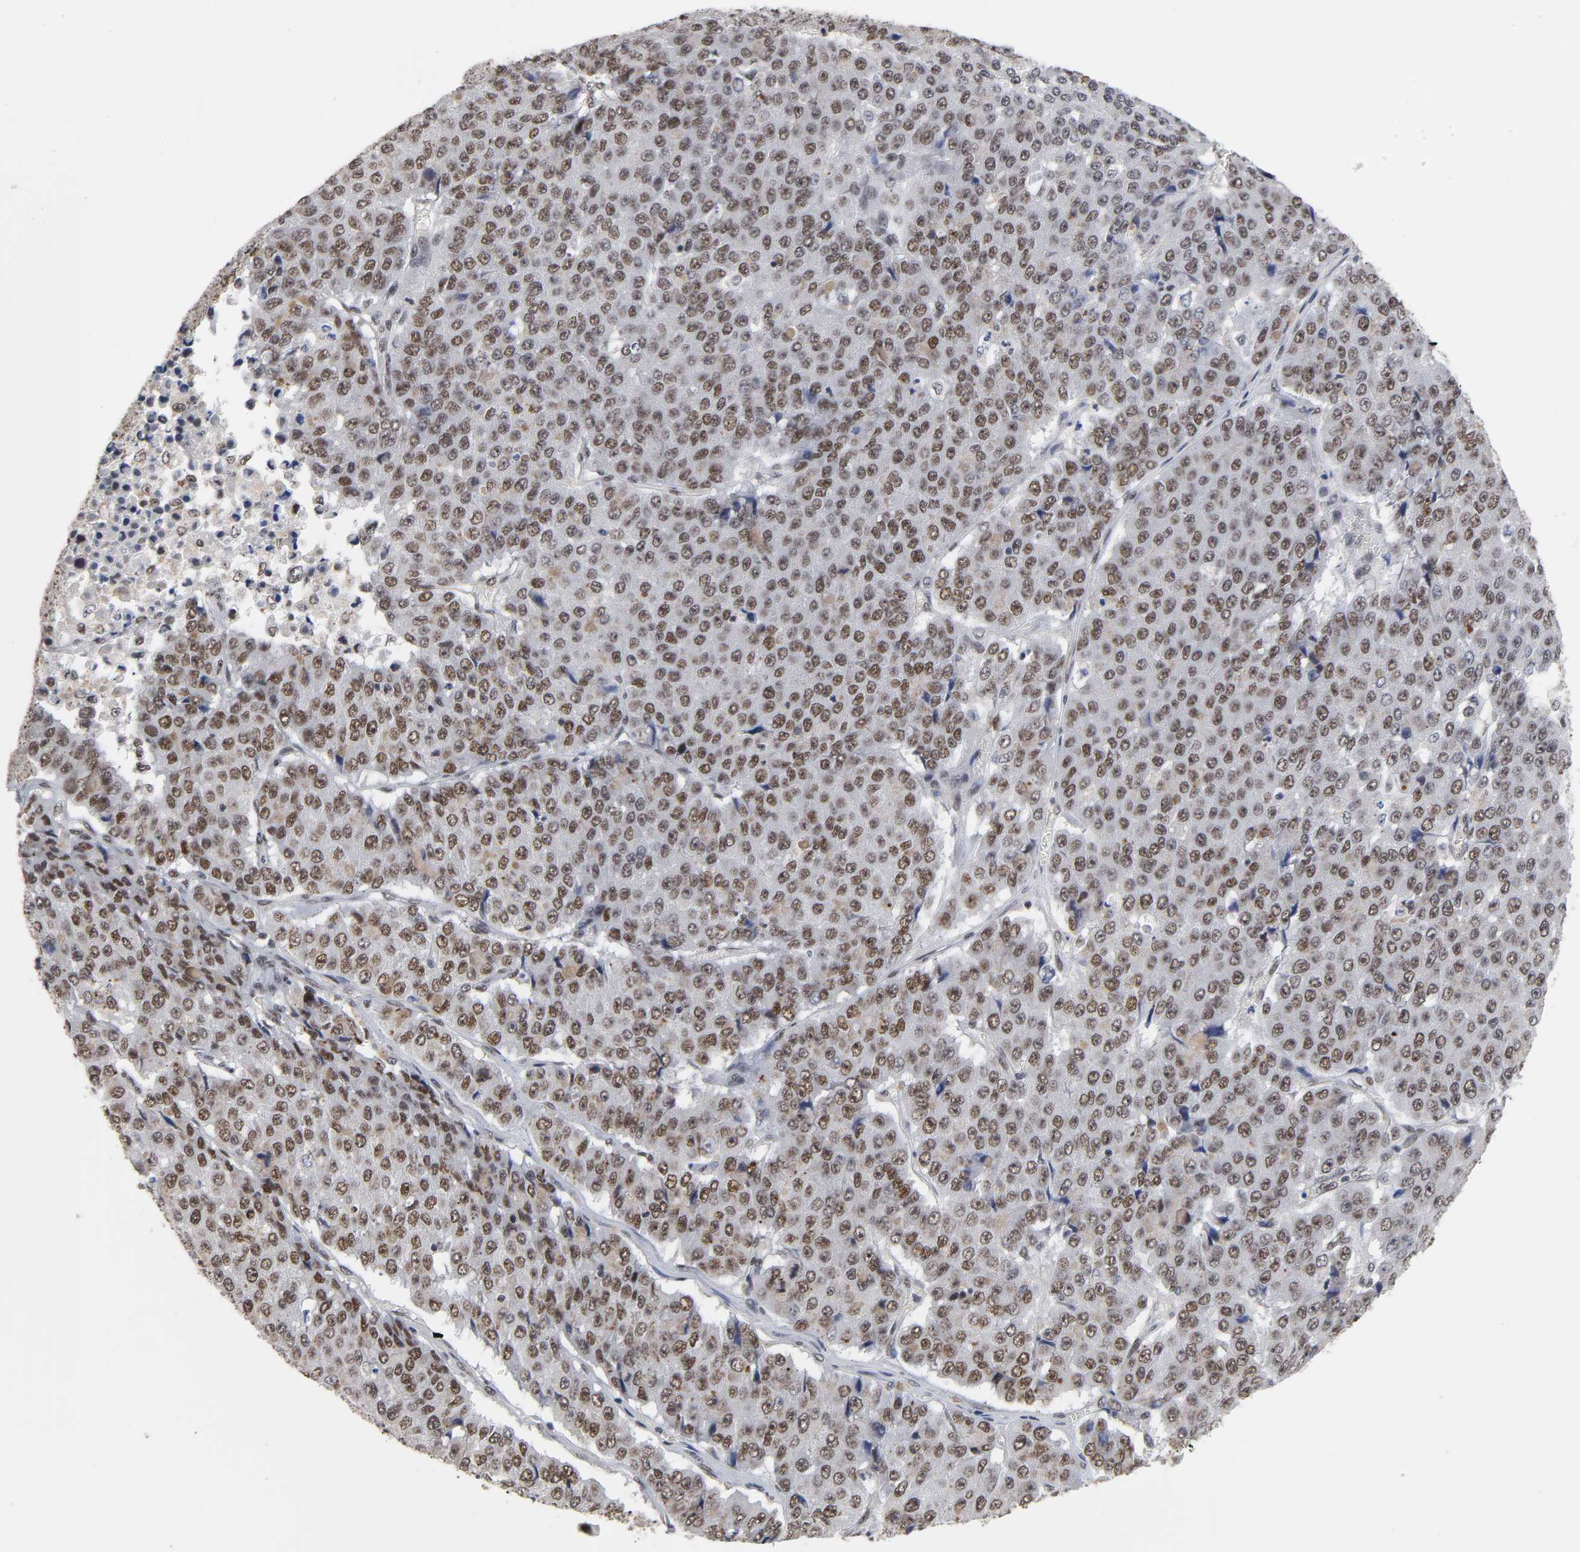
{"staining": {"intensity": "moderate", "quantity": ">75%", "location": "nuclear"}, "tissue": "pancreatic cancer", "cell_type": "Tumor cells", "image_type": "cancer", "snomed": [{"axis": "morphology", "description": "Adenocarcinoma, NOS"}, {"axis": "topography", "description": "Pancreas"}], "caption": "Adenocarcinoma (pancreatic) tissue displays moderate nuclear positivity in about >75% of tumor cells", "gene": "TRIM33", "patient": {"sex": "male", "age": 50}}